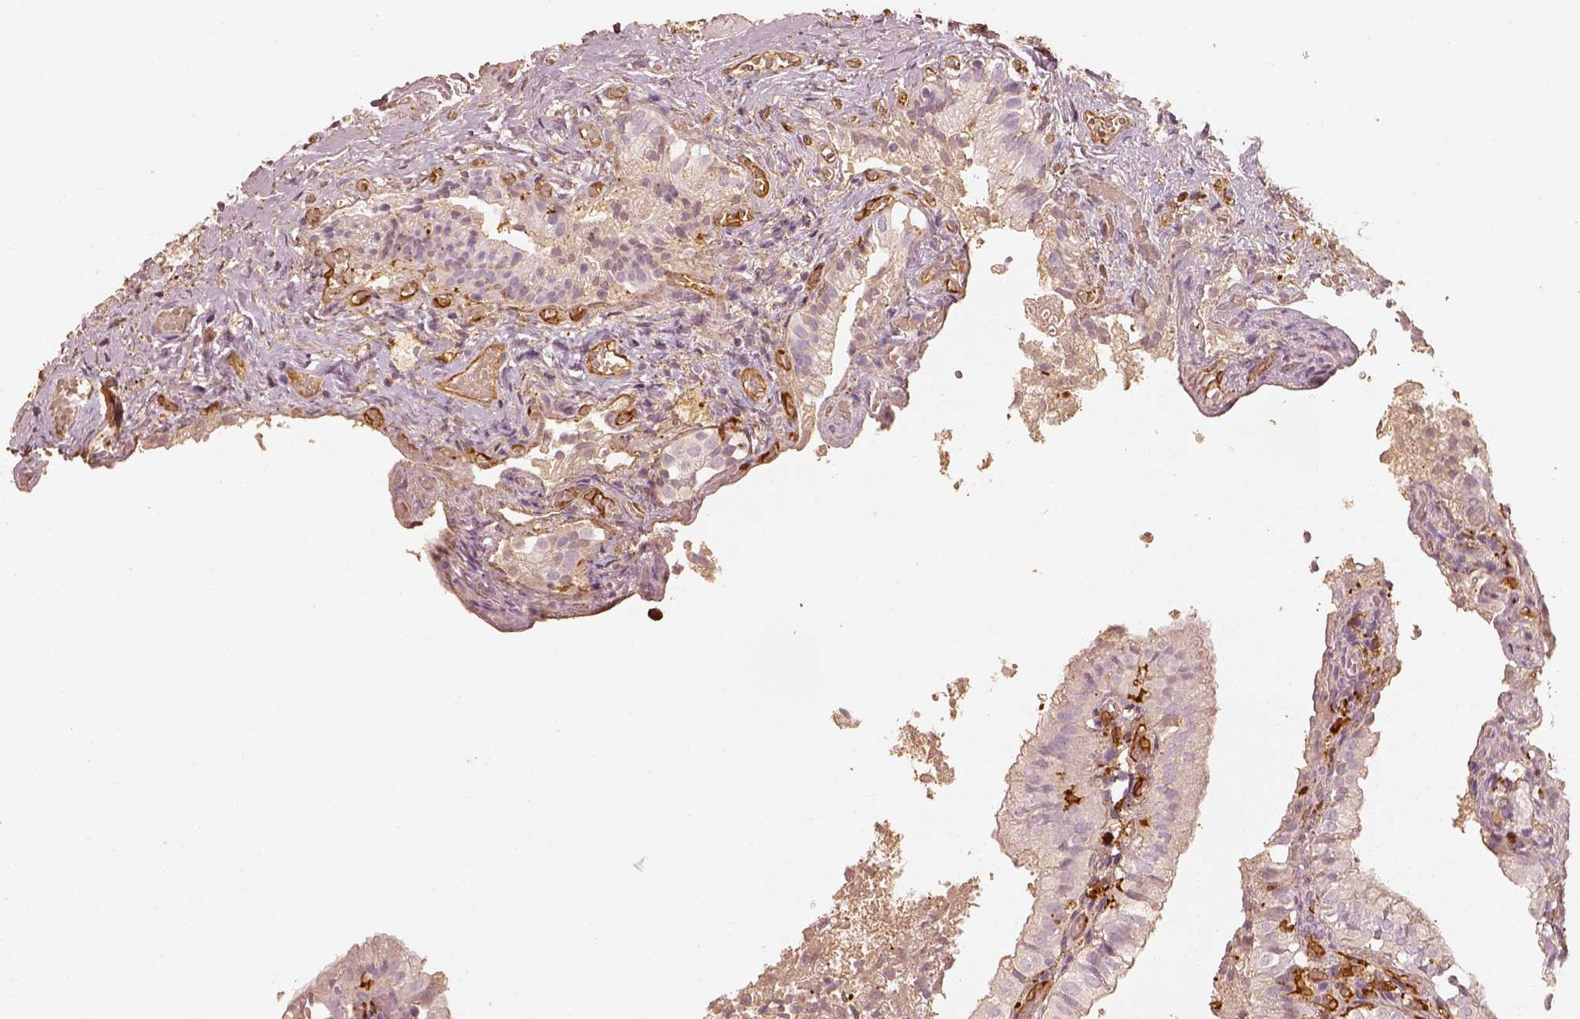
{"staining": {"intensity": "negative", "quantity": "none", "location": "none"}, "tissue": "gallbladder", "cell_type": "Glandular cells", "image_type": "normal", "snomed": [{"axis": "morphology", "description": "Normal tissue, NOS"}, {"axis": "topography", "description": "Gallbladder"}], "caption": "An immunohistochemistry histopathology image of unremarkable gallbladder is shown. There is no staining in glandular cells of gallbladder.", "gene": "FSCN1", "patient": {"sex": "female", "age": 47}}